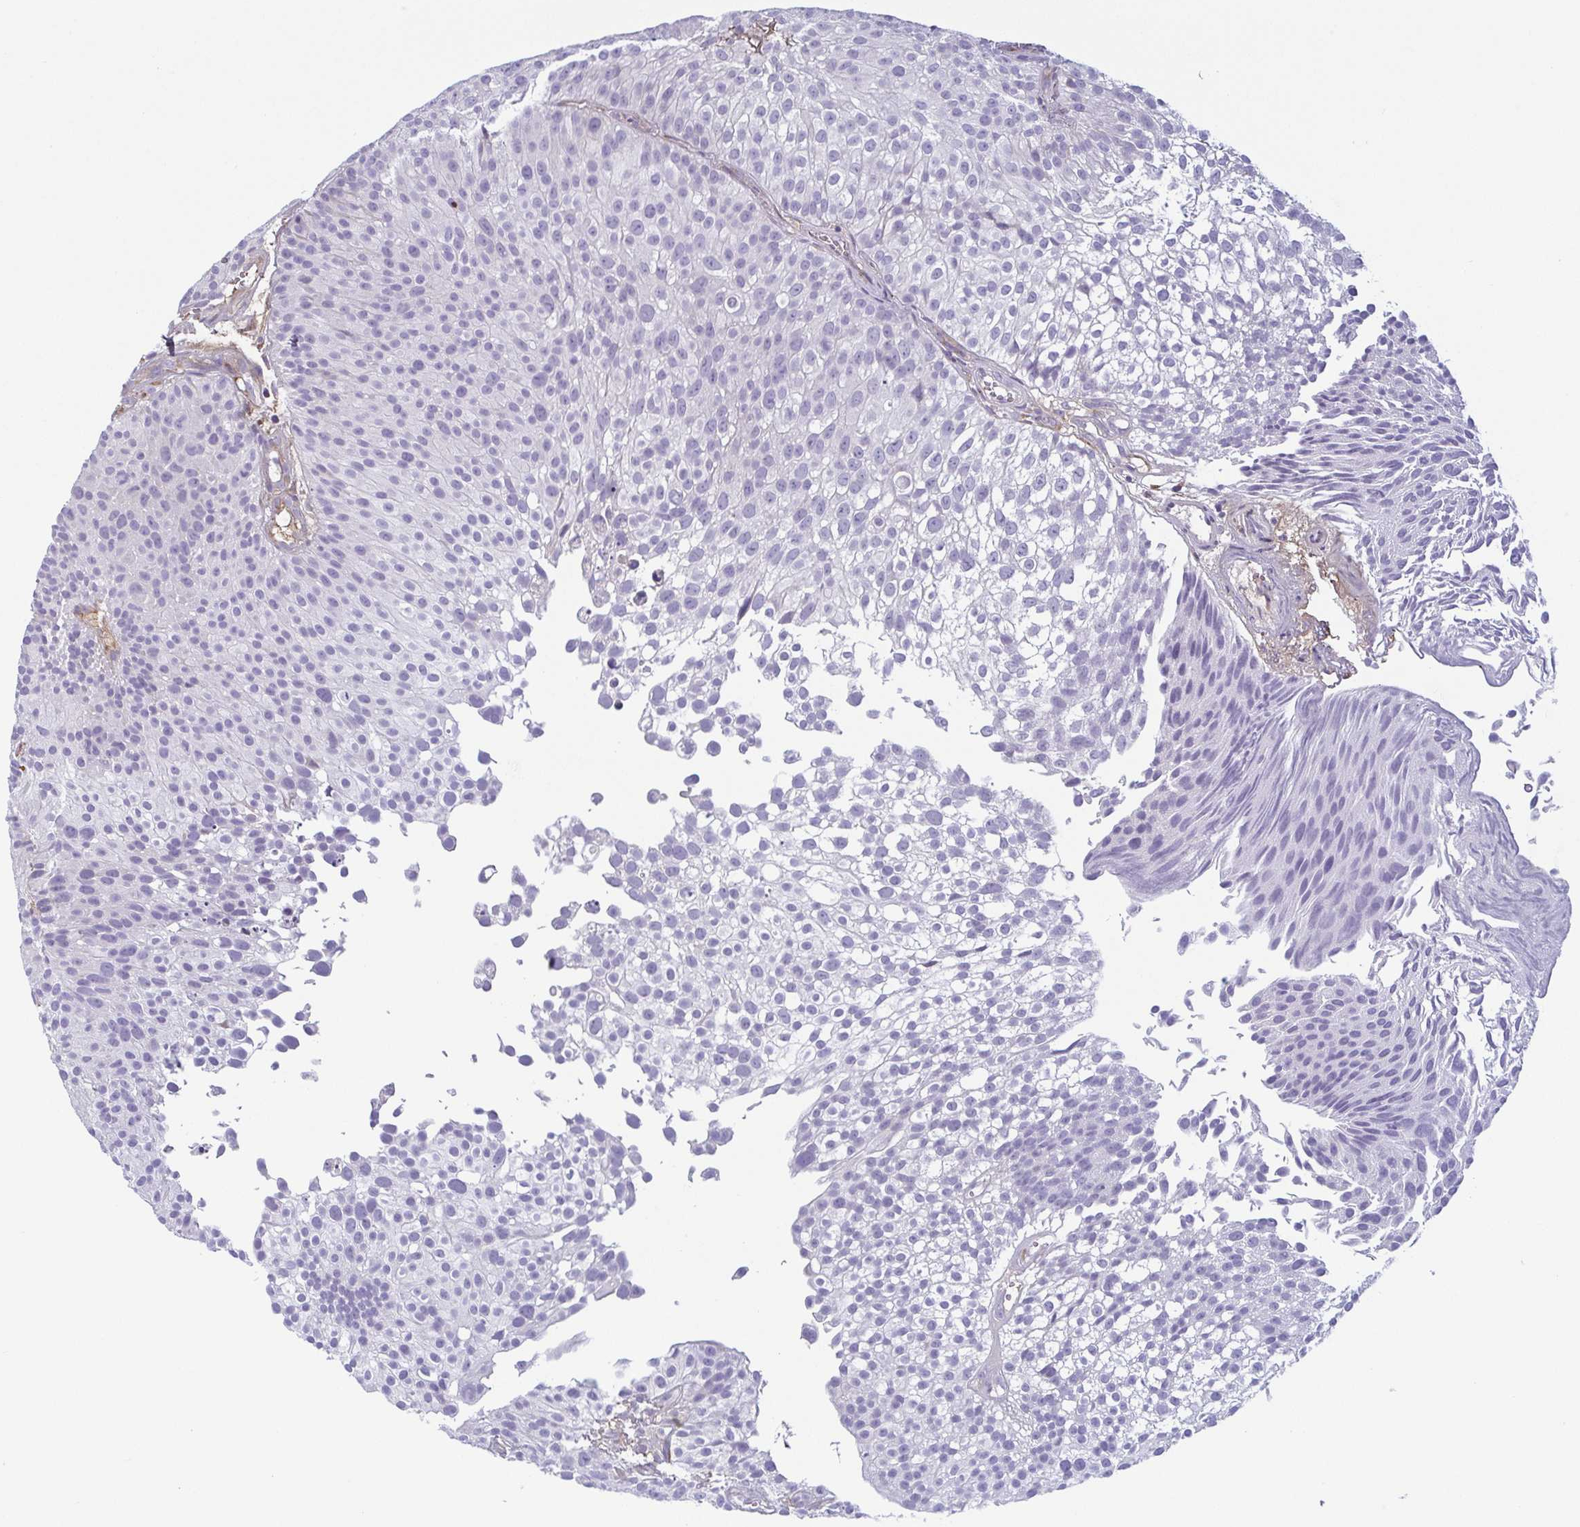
{"staining": {"intensity": "negative", "quantity": "none", "location": "none"}, "tissue": "urothelial cancer", "cell_type": "Tumor cells", "image_type": "cancer", "snomed": [{"axis": "morphology", "description": "Urothelial carcinoma, Low grade"}, {"axis": "topography", "description": "Urinary bladder"}], "caption": "Immunohistochemistry photomicrograph of low-grade urothelial carcinoma stained for a protein (brown), which demonstrates no staining in tumor cells. (Brightfield microscopy of DAB (3,3'-diaminobenzidine) immunohistochemistry at high magnification).", "gene": "ECM1", "patient": {"sex": "male", "age": 70}}